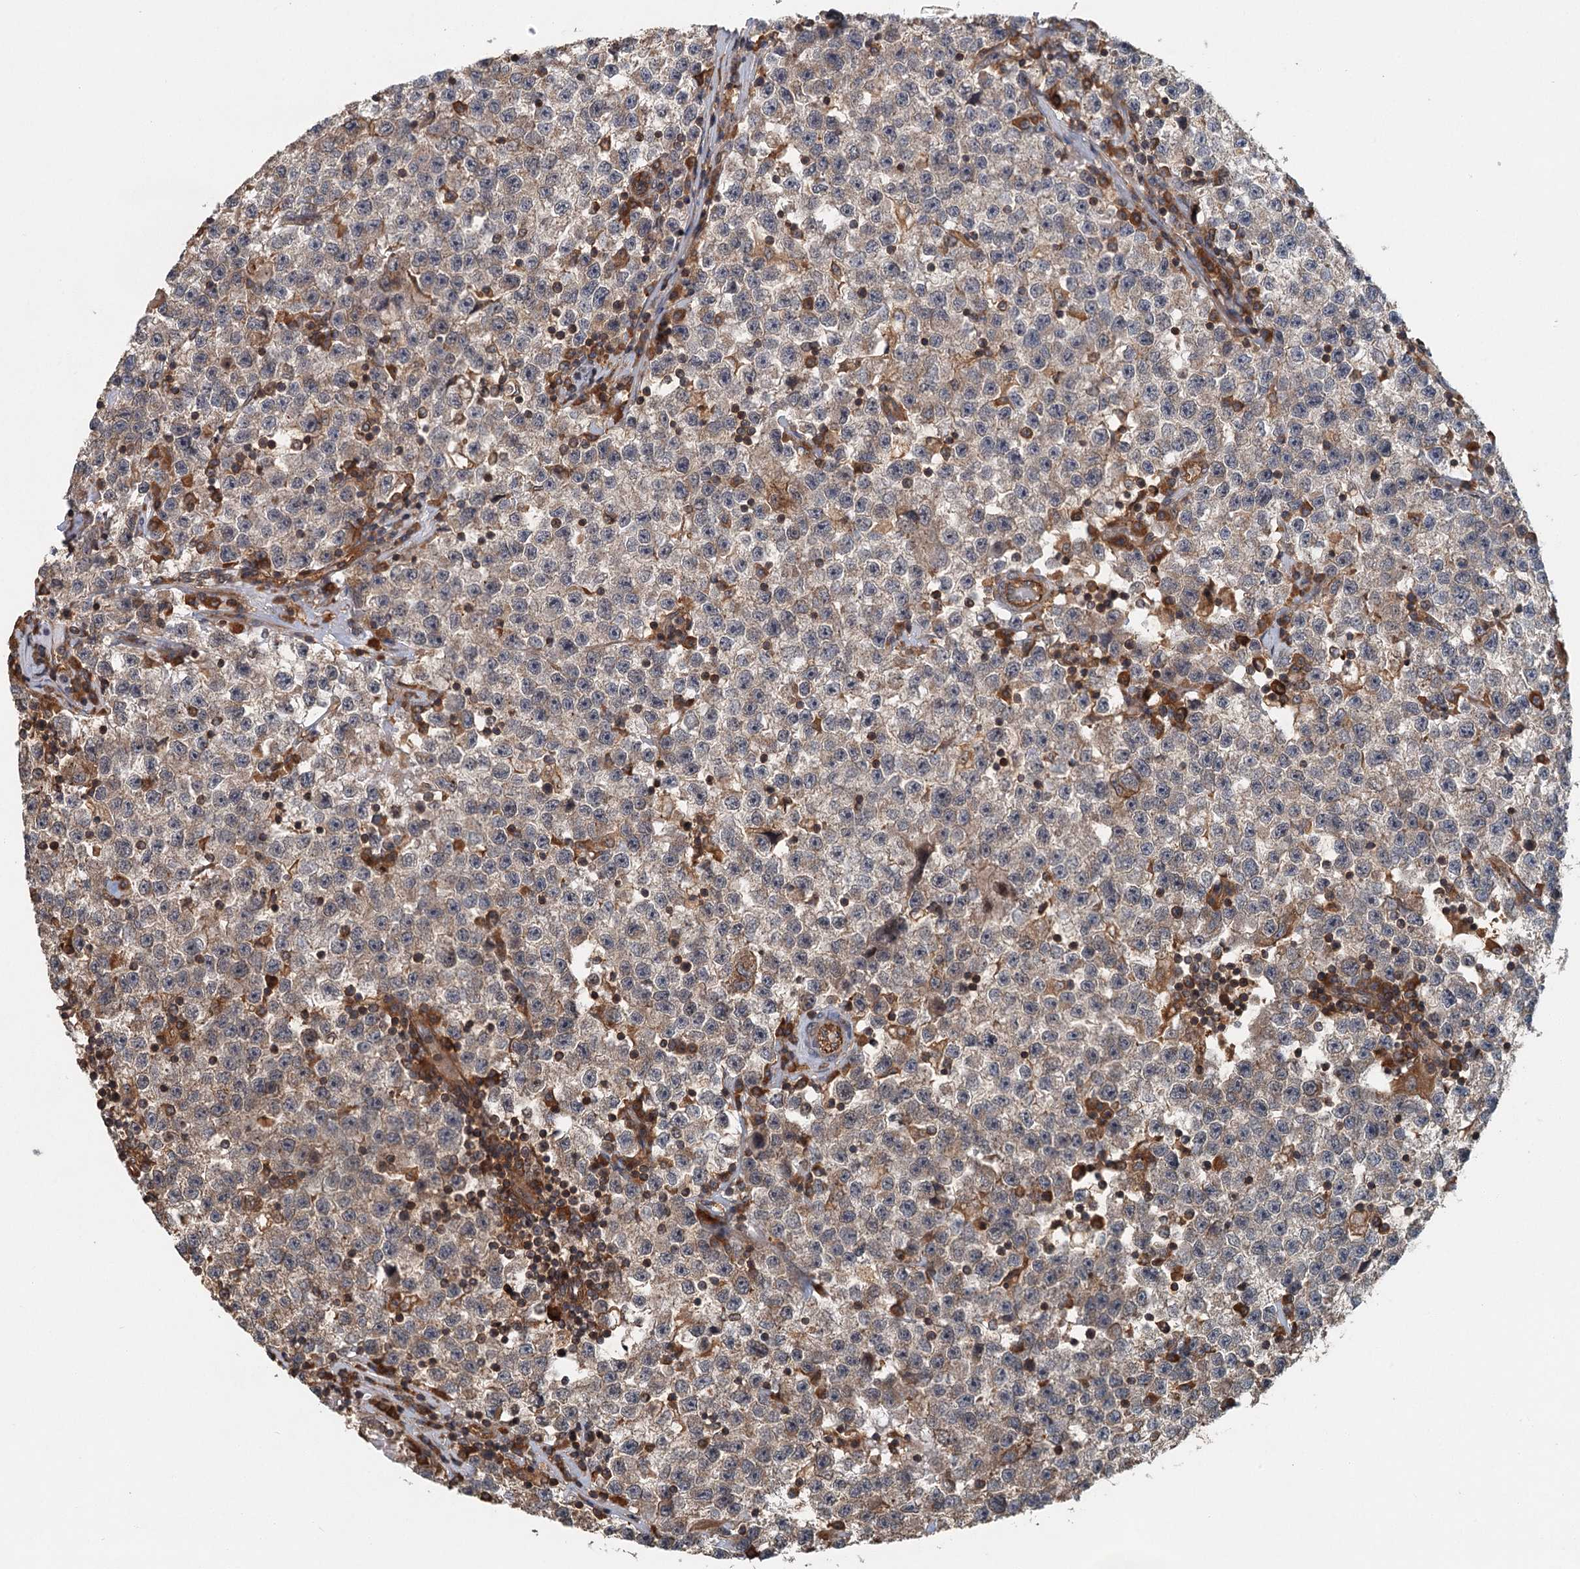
{"staining": {"intensity": "weak", "quantity": "<25%", "location": "cytoplasmic/membranous"}, "tissue": "testis cancer", "cell_type": "Tumor cells", "image_type": "cancer", "snomed": [{"axis": "morphology", "description": "Seminoma, NOS"}, {"axis": "topography", "description": "Testis"}], "caption": "The immunohistochemistry (IHC) micrograph has no significant staining in tumor cells of testis cancer (seminoma) tissue.", "gene": "ZNF527", "patient": {"sex": "male", "age": 22}}